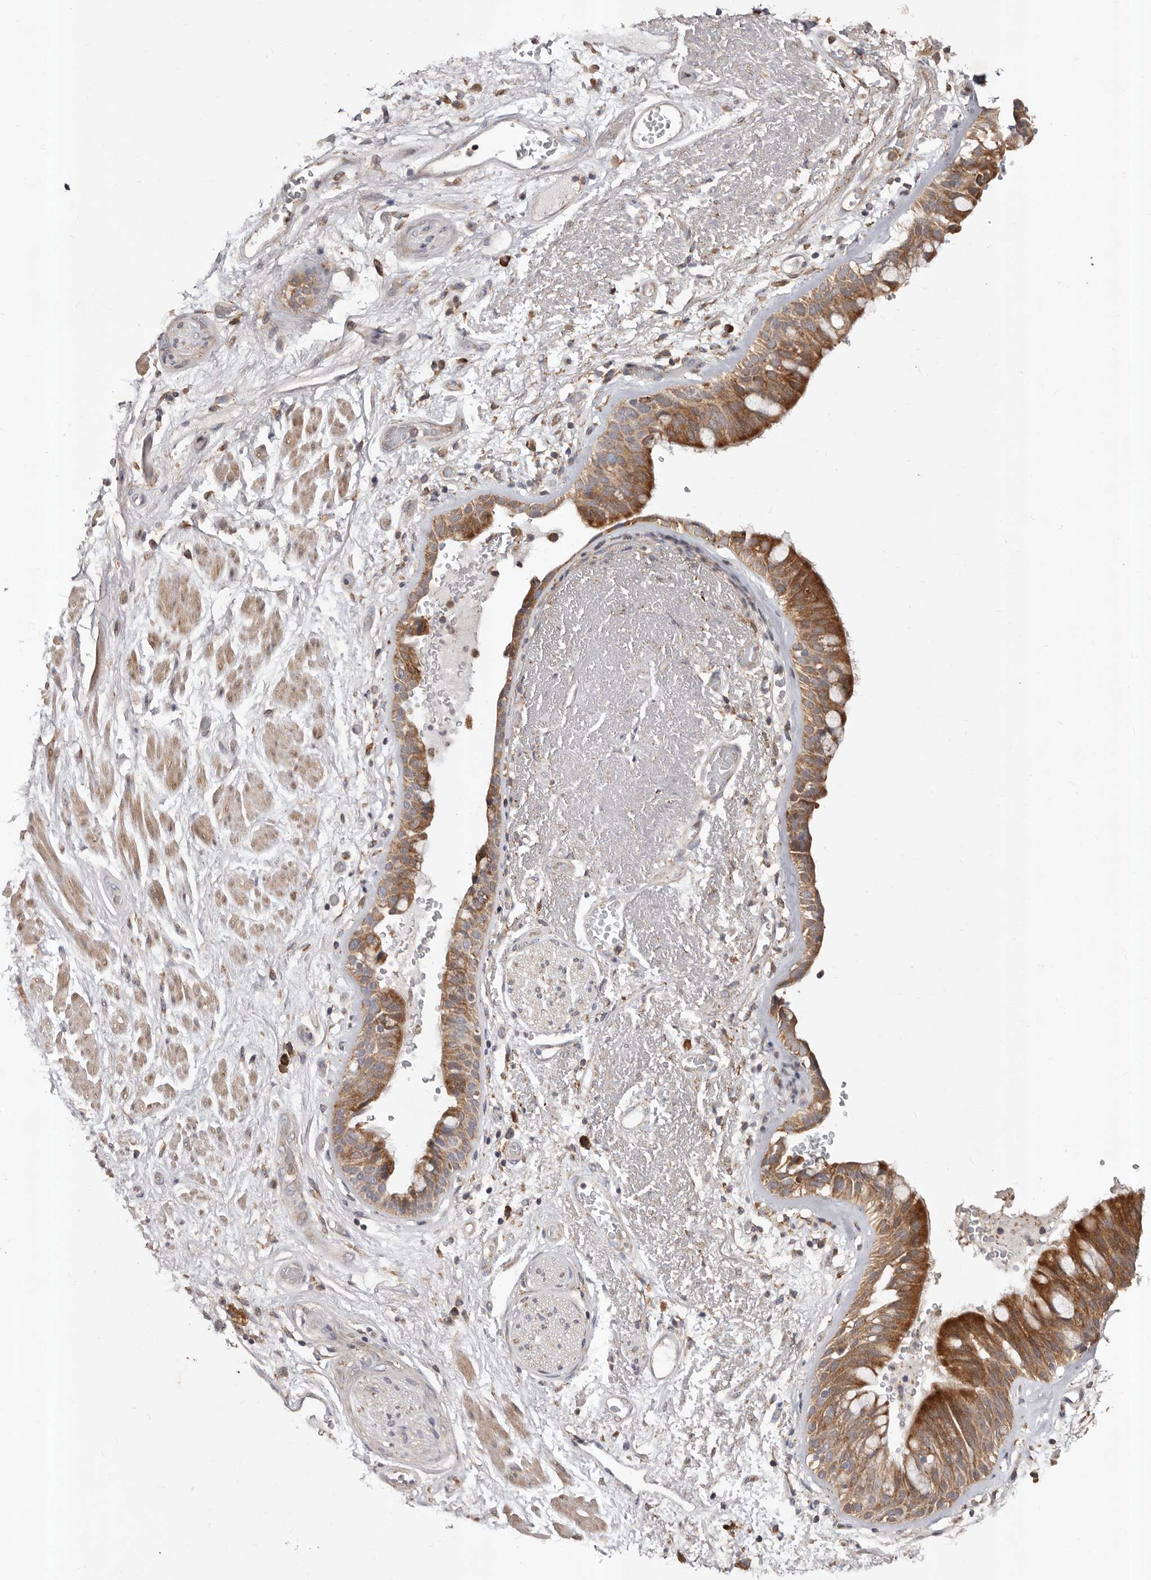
{"staining": {"intensity": "moderate", "quantity": ">75%", "location": "cytoplasmic/membranous"}, "tissue": "bronchus", "cell_type": "Respiratory epithelial cells", "image_type": "normal", "snomed": [{"axis": "morphology", "description": "Normal tissue, NOS"}, {"axis": "morphology", "description": "Squamous cell carcinoma, NOS"}, {"axis": "topography", "description": "Lymph node"}, {"axis": "topography", "description": "Bronchus"}, {"axis": "topography", "description": "Lung"}], "caption": "A photomicrograph of human bronchus stained for a protein displays moderate cytoplasmic/membranous brown staining in respiratory epithelial cells. (Stains: DAB in brown, nuclei in blue, Microscopy: brightfield microscopy at high magnification).", "gene": "STEAP2", "patient": {"sex": "male", "age": 66}}